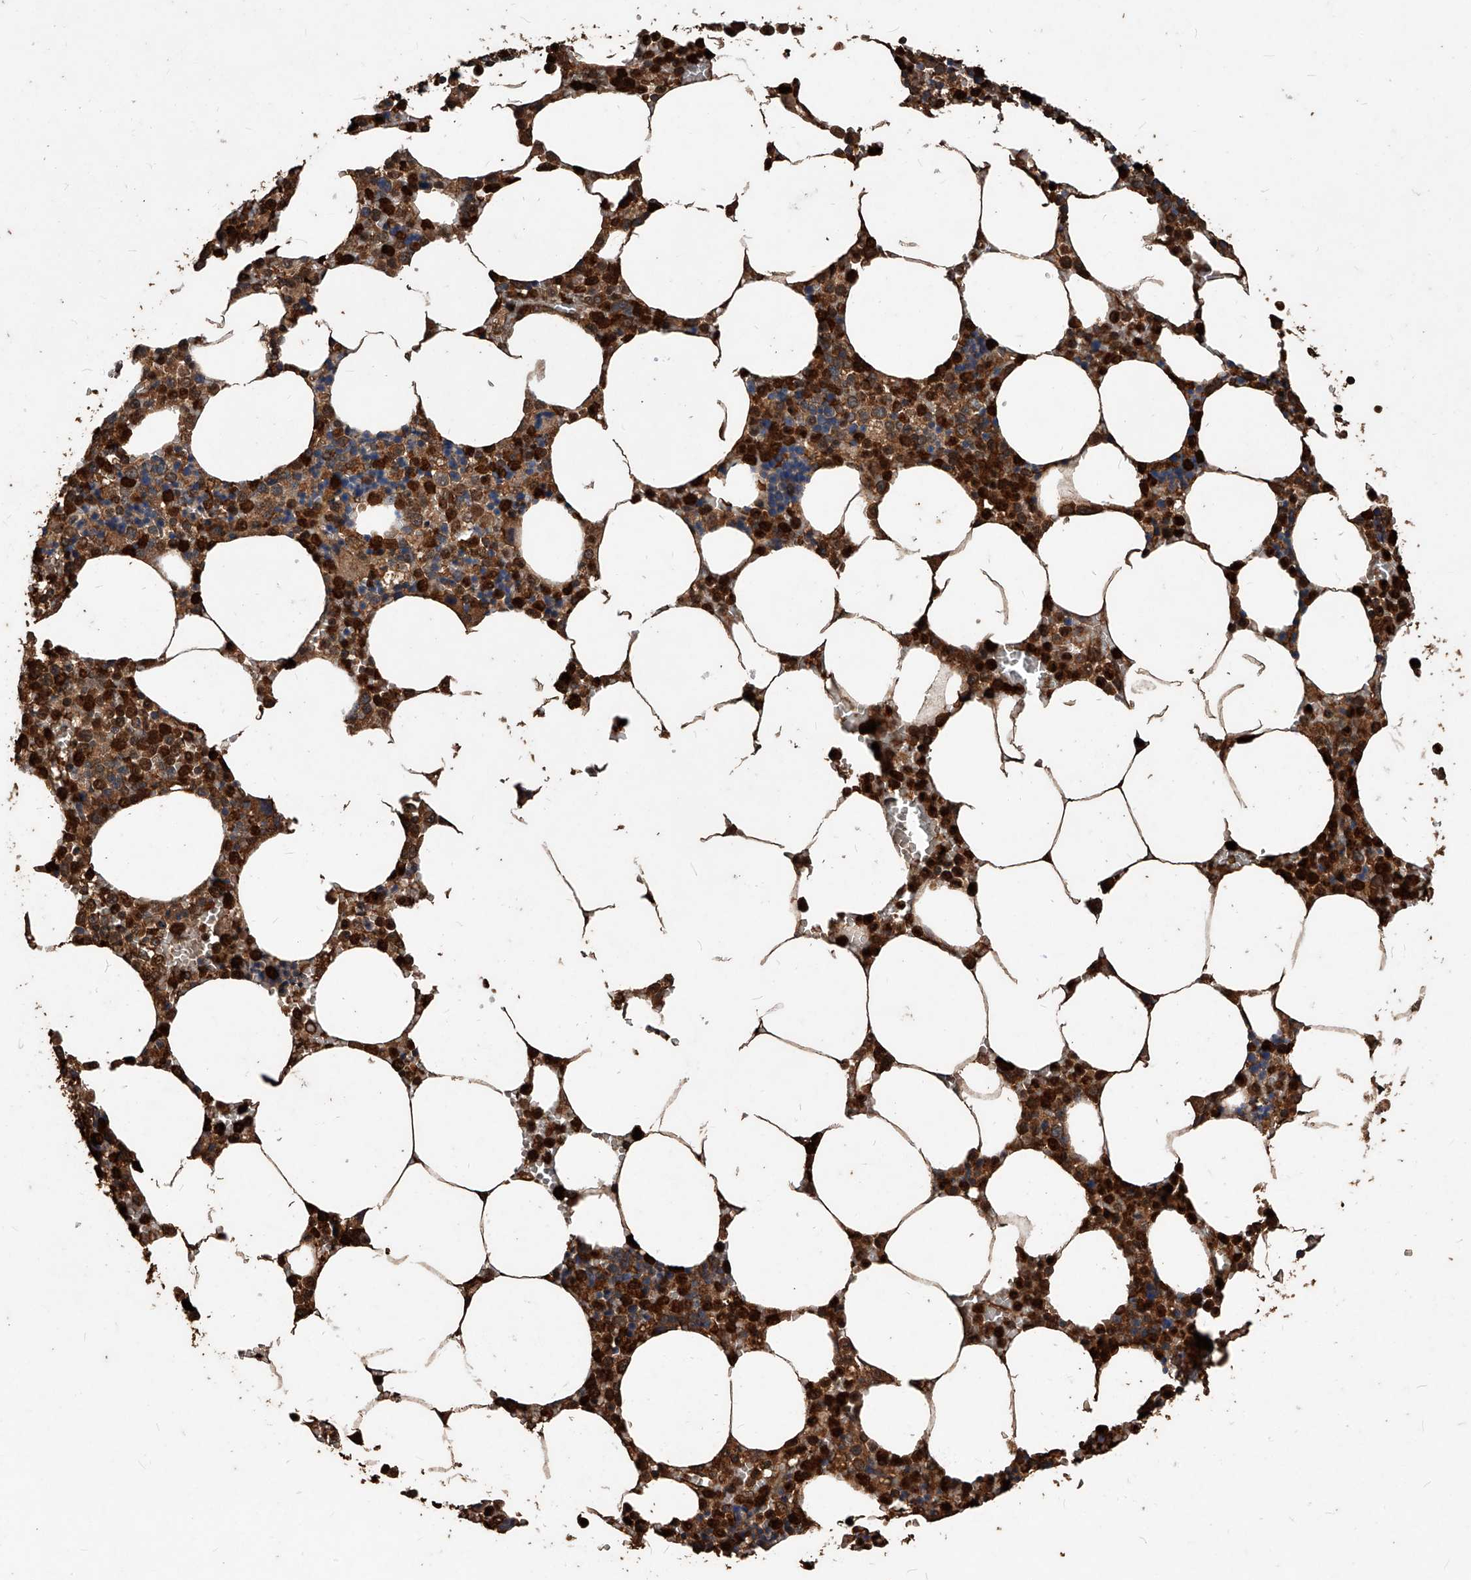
{"staining": {"intensity": "strong", "quantity": "25%-75%", "location": "cytoplasmic/membranous,nuclear"}, "tissue": "bone marrow", "cell_type": "Hematopoietic cells", "image_type": "normal", "snomed": [{"axis": "morphology", "description": "Normal tissue, NOS"}, {"axis": "topography", "description": "Bone marrow"}], "caption": "Immunohistochemistry (IHC) histopathology image of unremarkable bone marrow stained for a protein (brown), which reveals high levels of strong cytoplasmic/membranous,nuclear staining in about 25%-75% of hematopoietic cells.", "gene": "UCP2", "patient": {"sex": "male", "age": 70}}